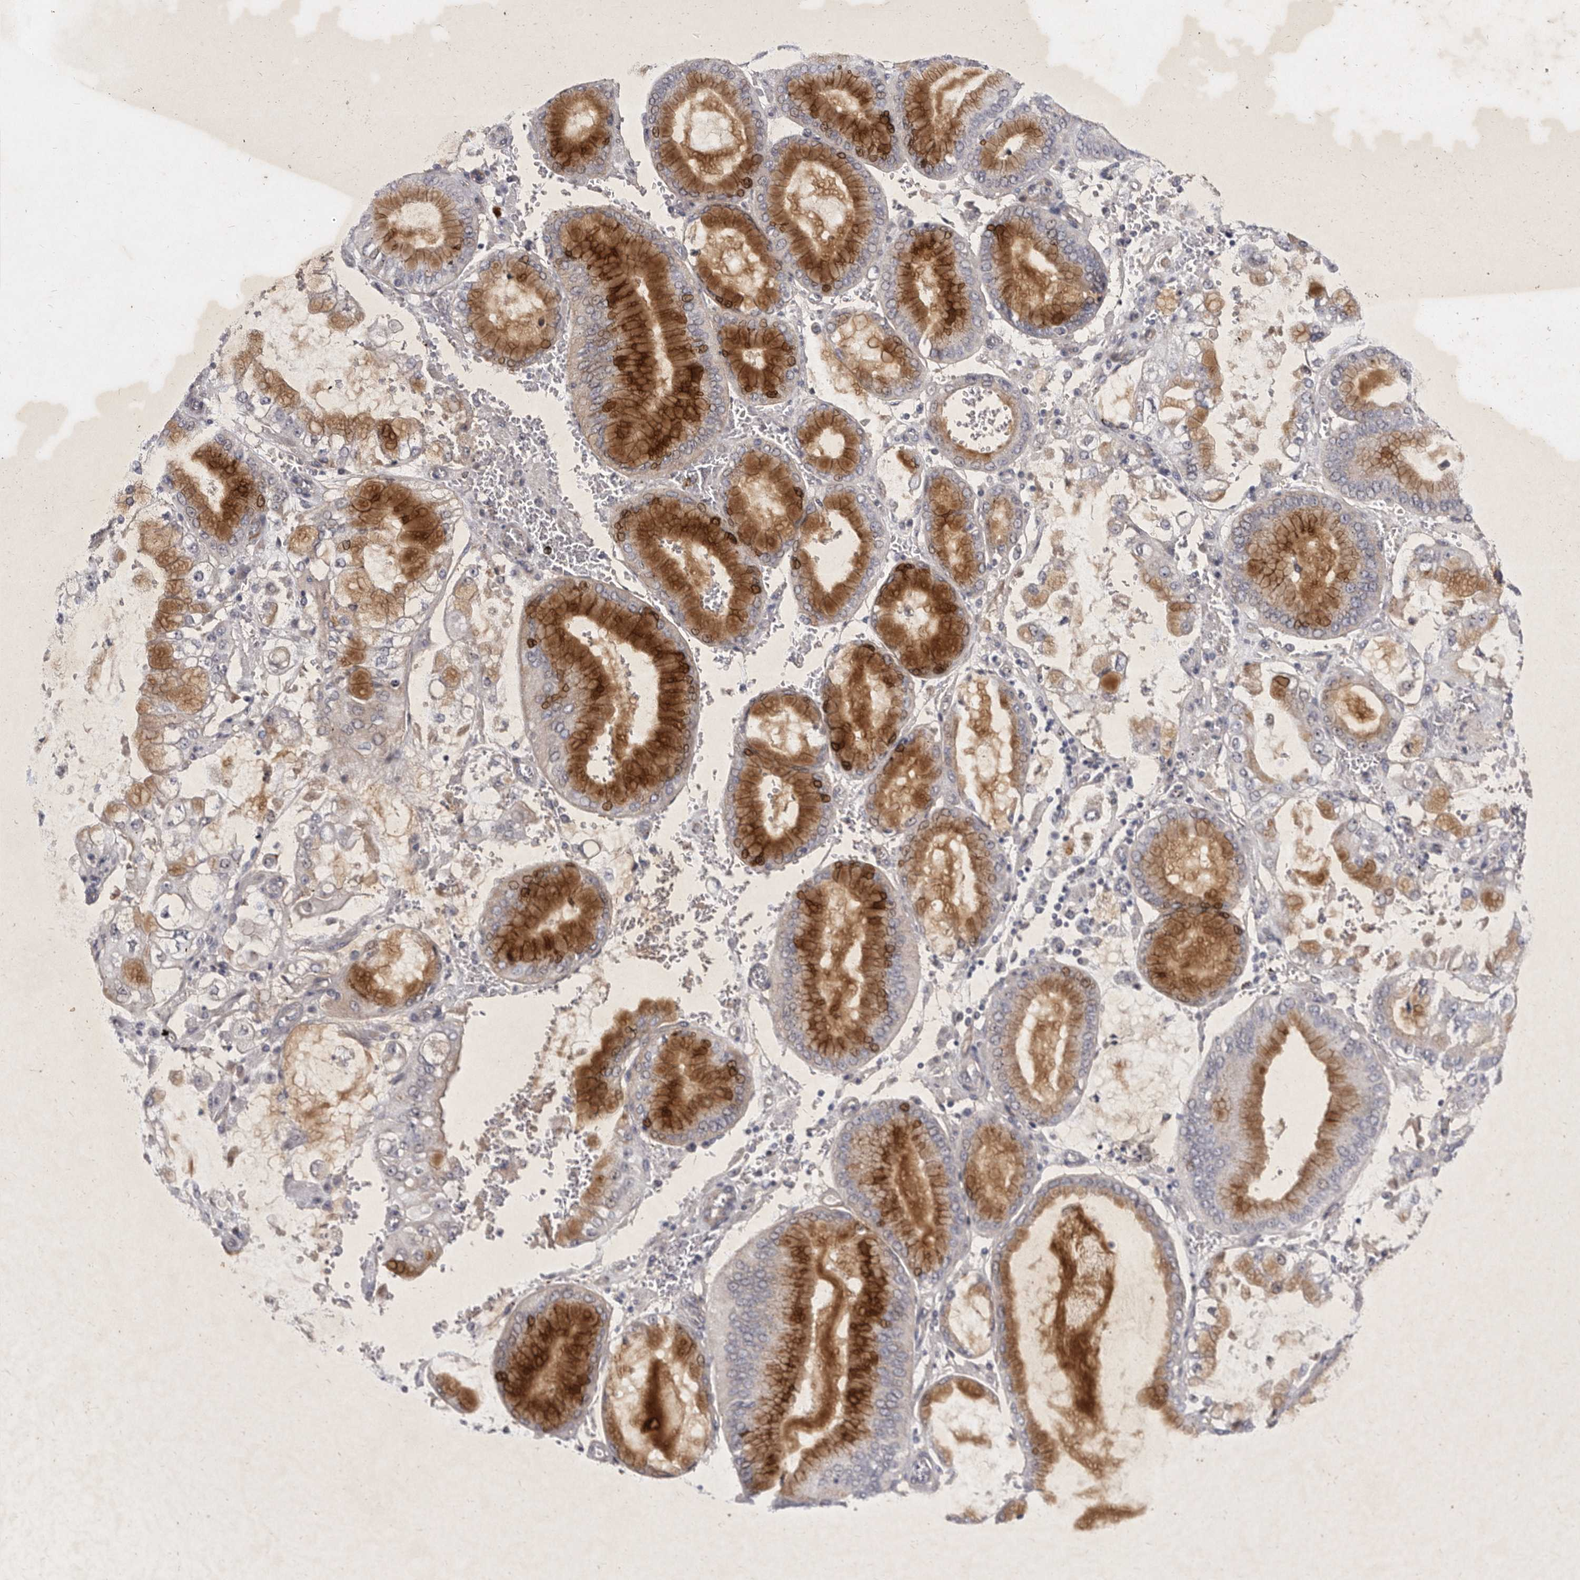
{"staining": {"intensity": "strong", "quantity": "25%-75%", "location": "cytoplasmic/membranous"}, "tissue": "stomach cancer", "cell_type": "Tumor cells", "image_type": "cancer", "snomed": [{"axis": "morphology", "description": "Adenocarcinoma, NOS"}, {"axis": "topography", "description": "Stomach"}], "caption": "Stomach cancer tissue shows strong cytoplasmic/membranous expression in approximately 25%-75% of tumor cells, visualized by immunohistochemistry.", "gene": "SLC22A1", "patient": {"sex": "male", "age": 76}}